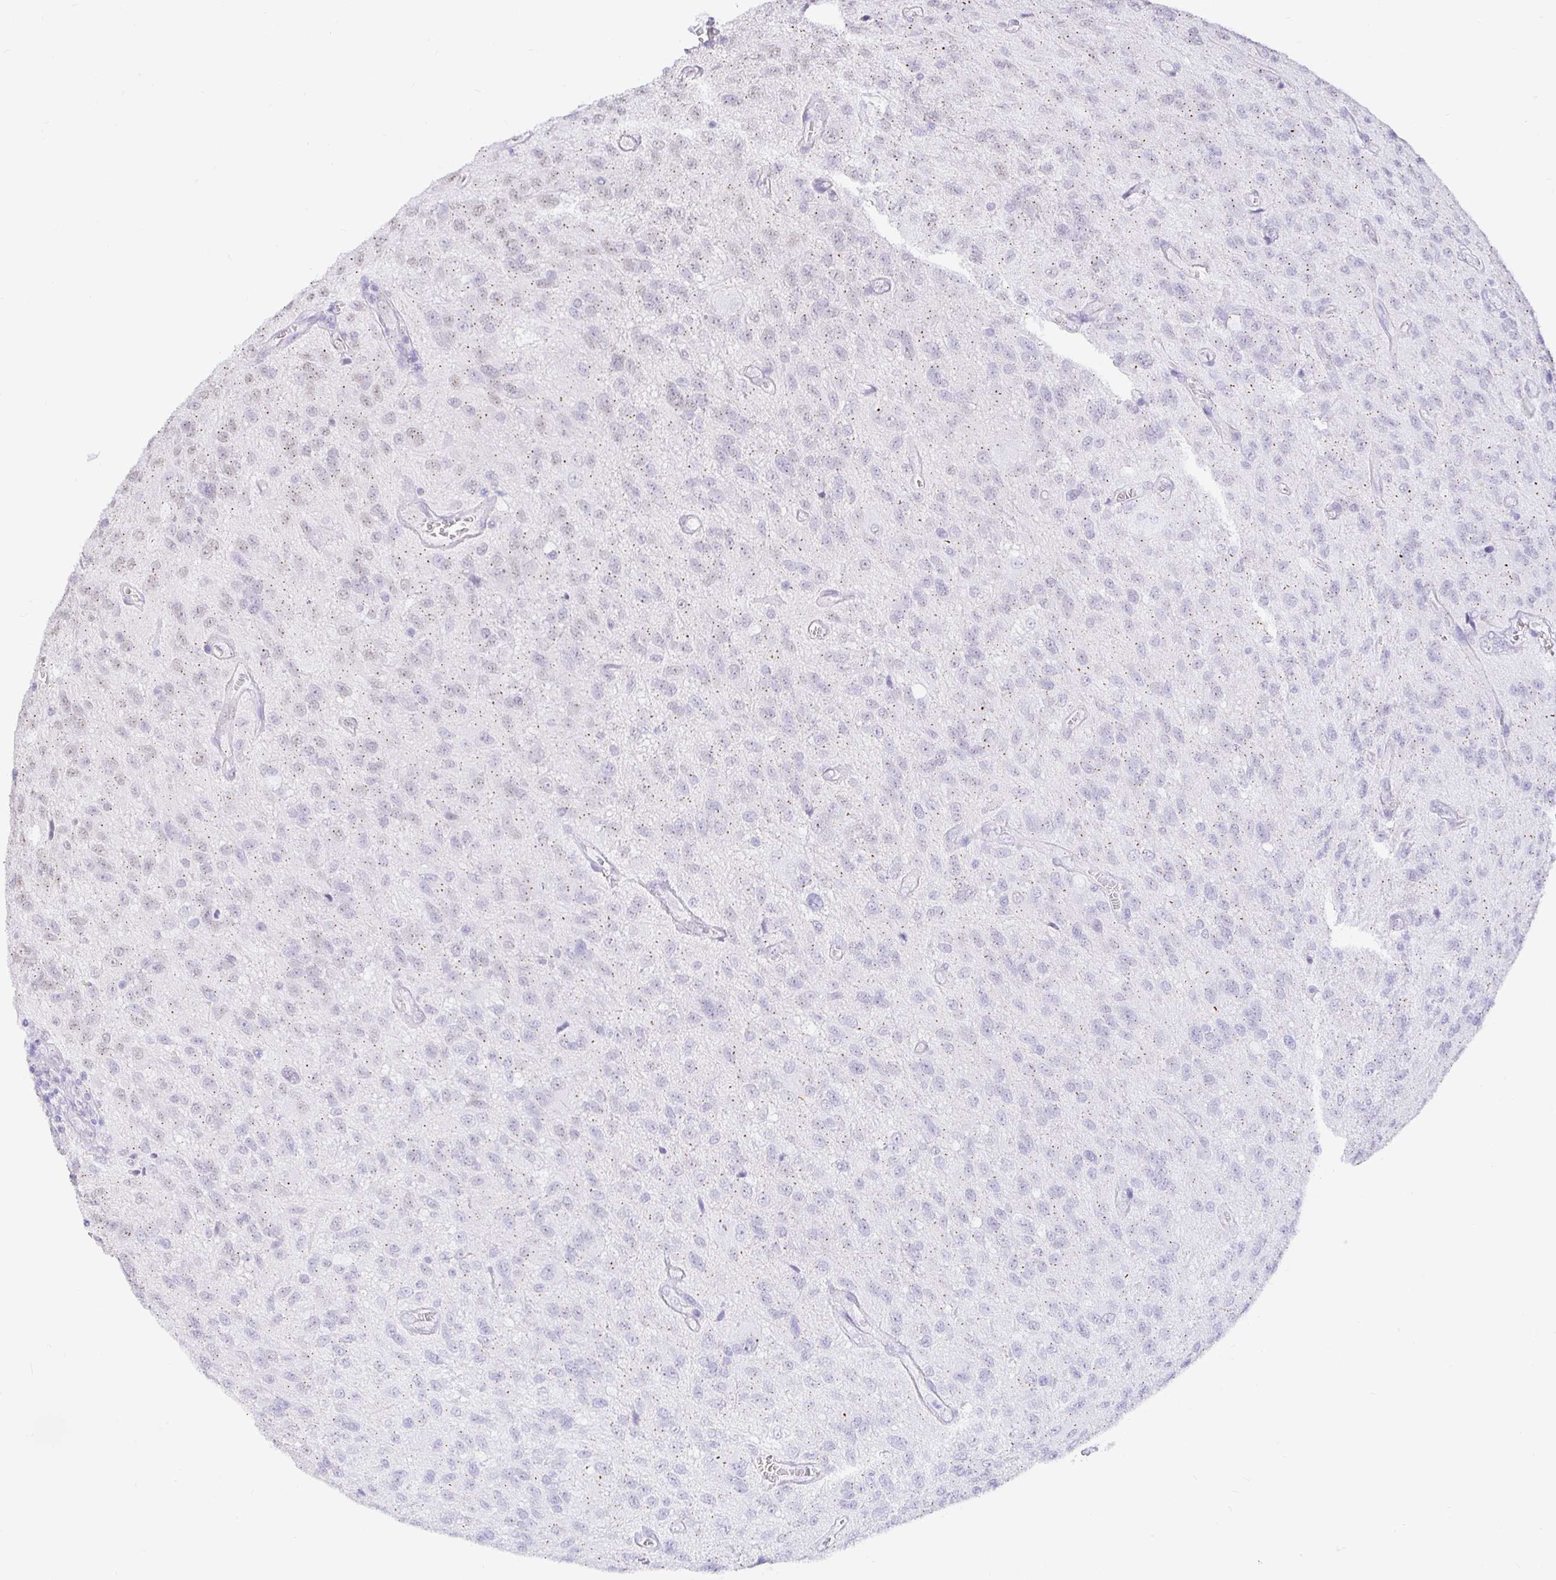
{"staining": {"intensity": "negative", "quantity": "none", "location": "none"}, "tissue": "glioma", "cell_type": "Tumor cells", "image_type": "cancer", "snomed": [{"axis": "morphology", "description": "Glioma, malignant, Low grade"}, {"axis": "topography", "description": "Brain"}], "caption": "Tumor cells are negative for brown protein staining in malignant low-grade glioma.", "gene": "EZHIP", "patient": {"sex": "male", "age": 66}}